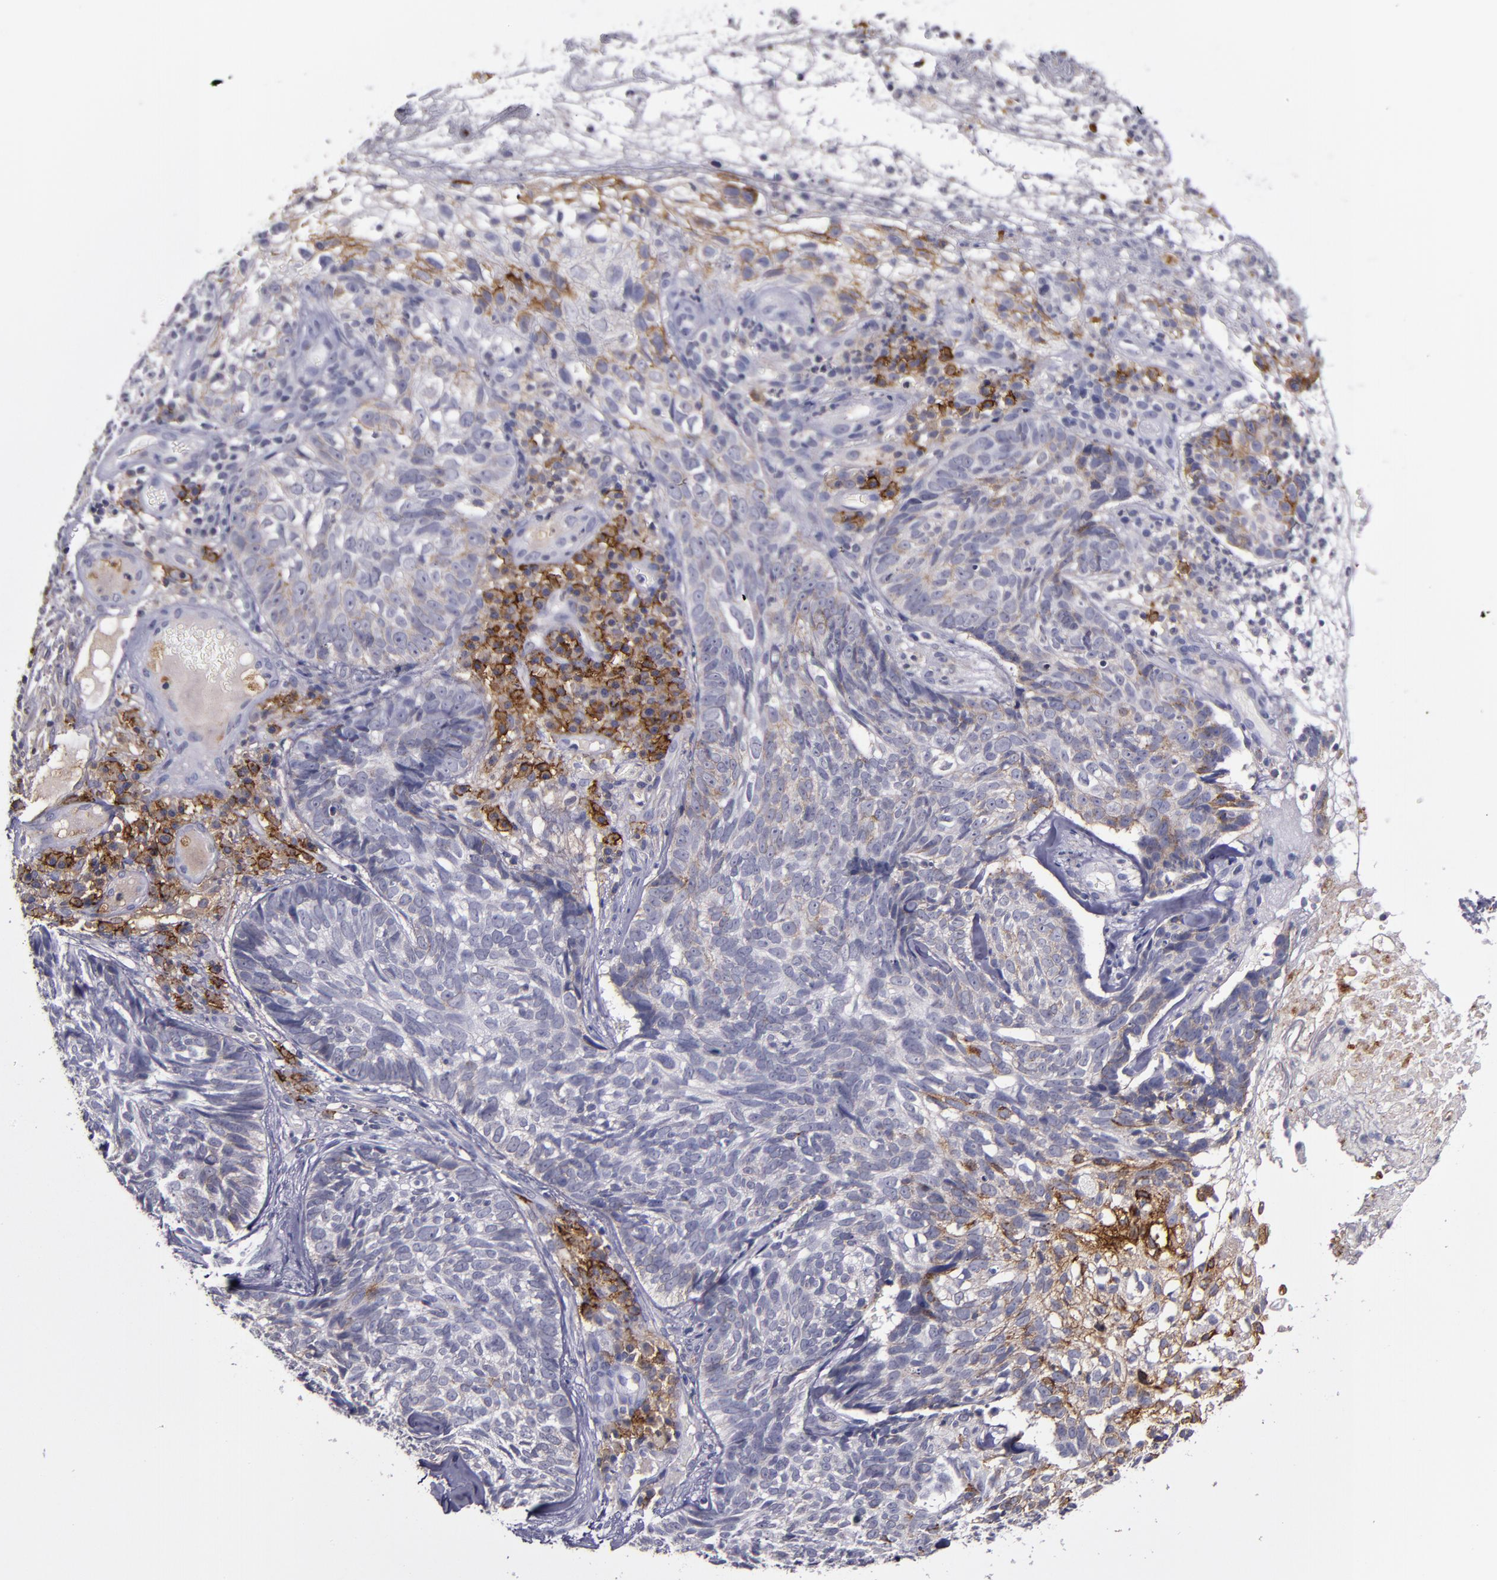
{"staining": {"intensity": "moderate", "quantity": "25%-75%", "location": "cytoplasmic/membranous"}, "tissue": "skin cancer", "cell_type": "Tumor cells", "image_type": "cancer", "snomed": [{"axis": "morphology", "description": "Basal cell carcinoma"}, {"axis": "topography", "description": "Skin"}], "caption": "About 25%-75% of tumor cells in basal cell carcinoma (skin) show moderate cytoplasmic/membranous protein positivity as visualized by brown immunohistochemical staining.", "gene": "MFGE8", "patient": {"sex": "male", "age": 72}}